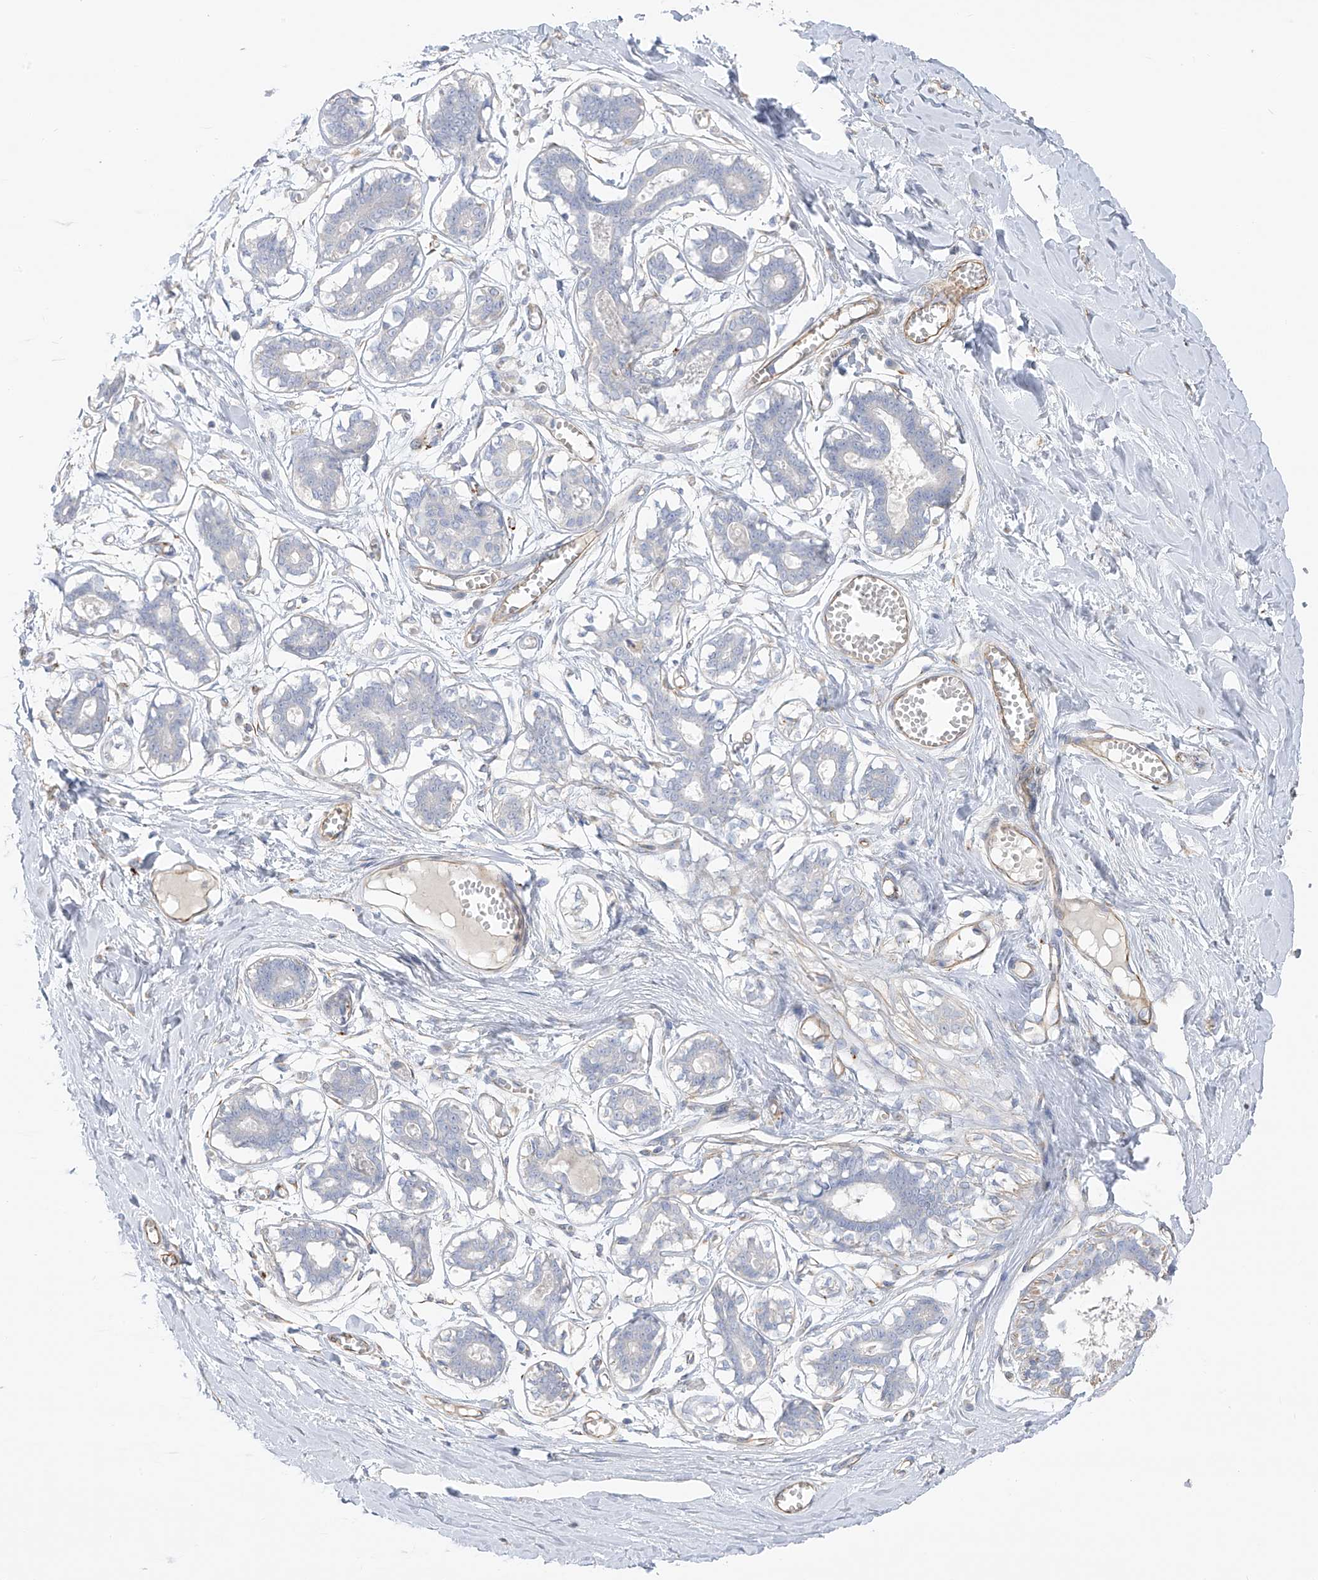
{"staining": {"intensity": "negative", "quantity": "none", "location": "none"}, "tissue": "breast", "cell_type": "Adipocytes", "image_type": "normal", "snomed": [{"axis": "morphology", "description": "Normal tissue, NOS"}, {"axis": "topography", "description": "Breast"}], "caption": "Adipocytes show no significant protein staining in benign breast. The staining was performed using DAB to visualize the protein expression in brown, while the nuclei were stained in blue with hematoxylin (Magnification: 20x).", "gene": "TAL2", "patient": {"sex": "female", "age": 27}}